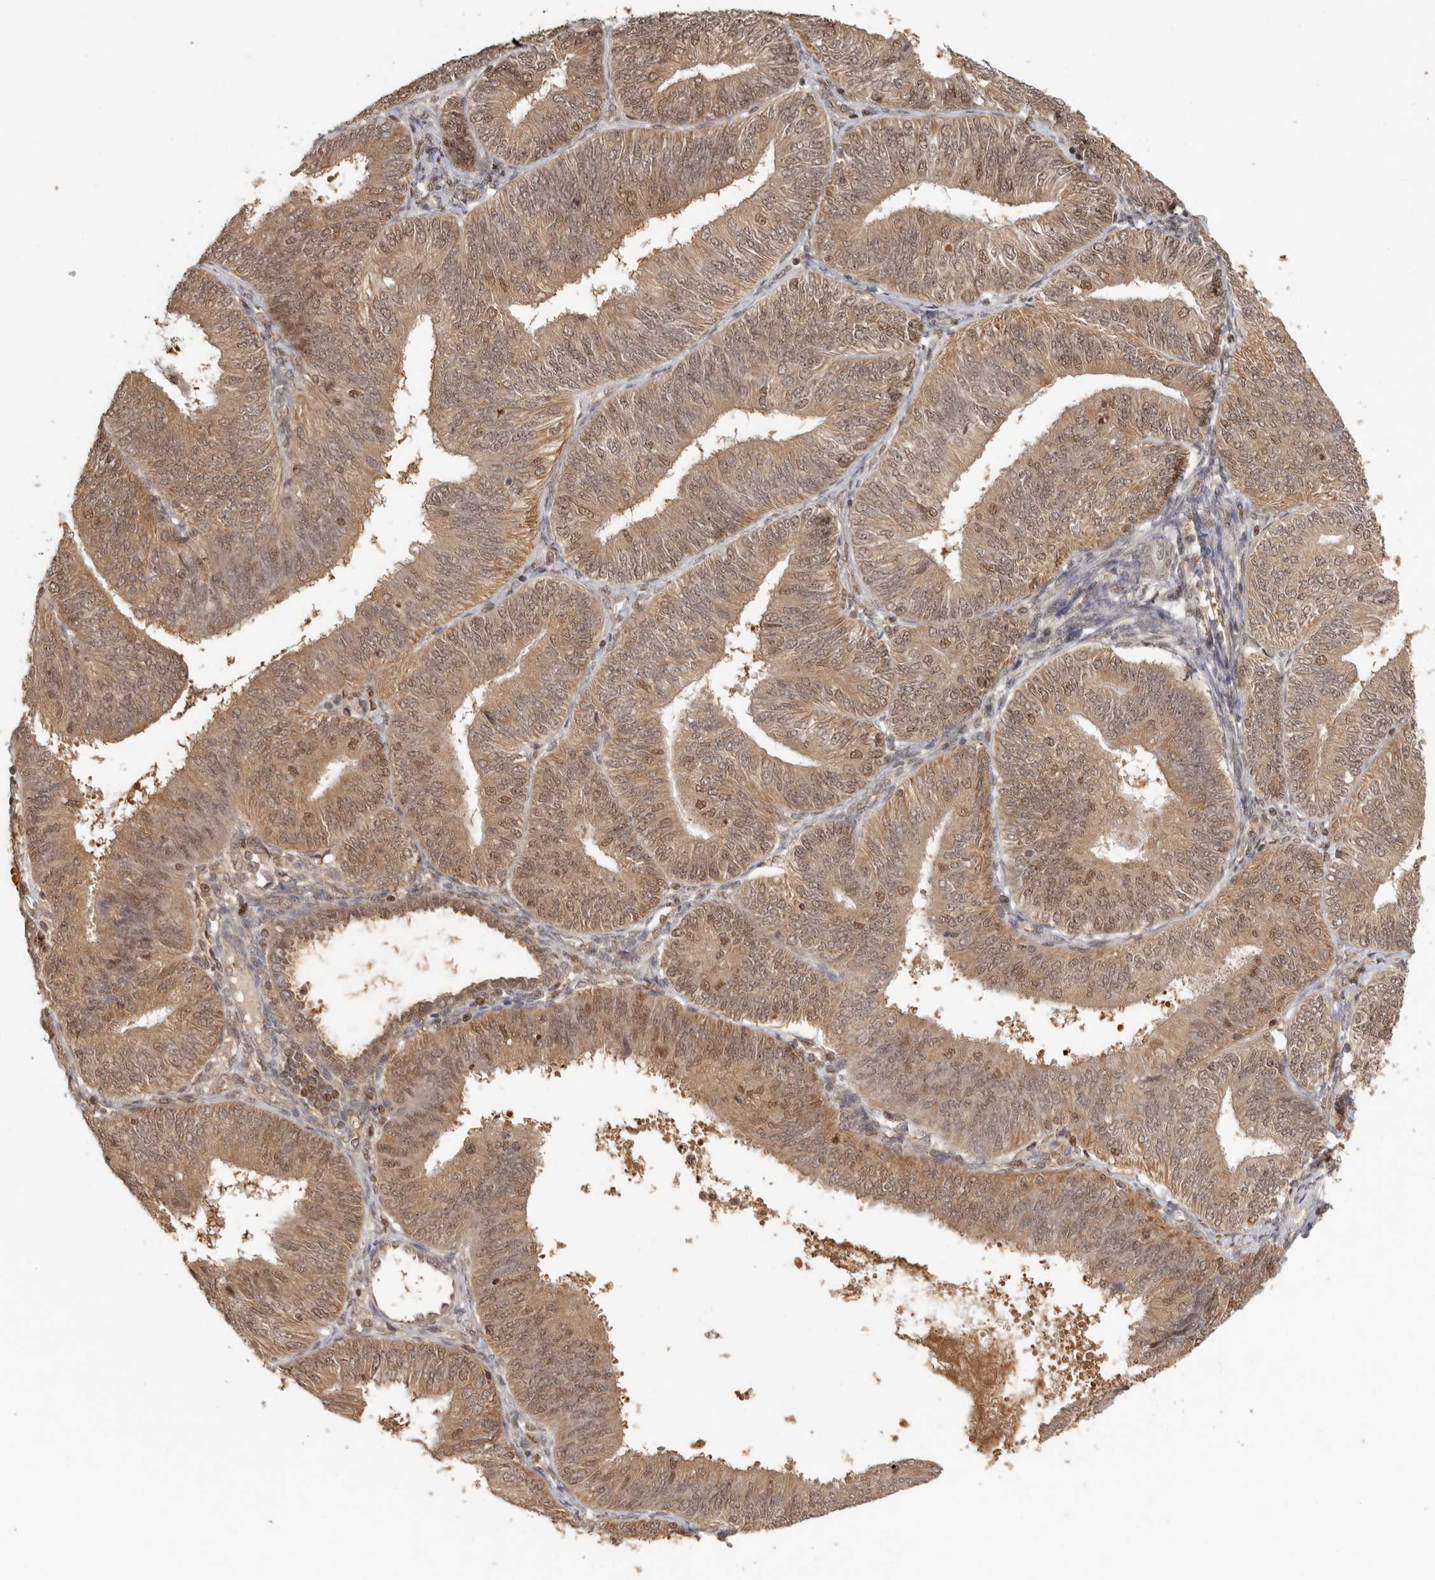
{"staining": {"intensity": "moderate", "quantity": ">75%", "location": "cytoplasmic/membranous,nuclear"}, "tissue": "endometrial cancer", "cell_type": "Tumor cells", "image_type": "cancer", "snomed": [{"axis": "morphology", "description": "Adenocarcinoma, NOS"}, {"axis": "topography", "description": "Endometrium"}], "caption": "Brown immunohistochemical staining in endometrial cancer shows moderate cytoplasmic/membranous and nuclear expression in about >75% of tumor cells.", "gene": "PSMA5", "patient": {"sex": "female", "age": 58}}